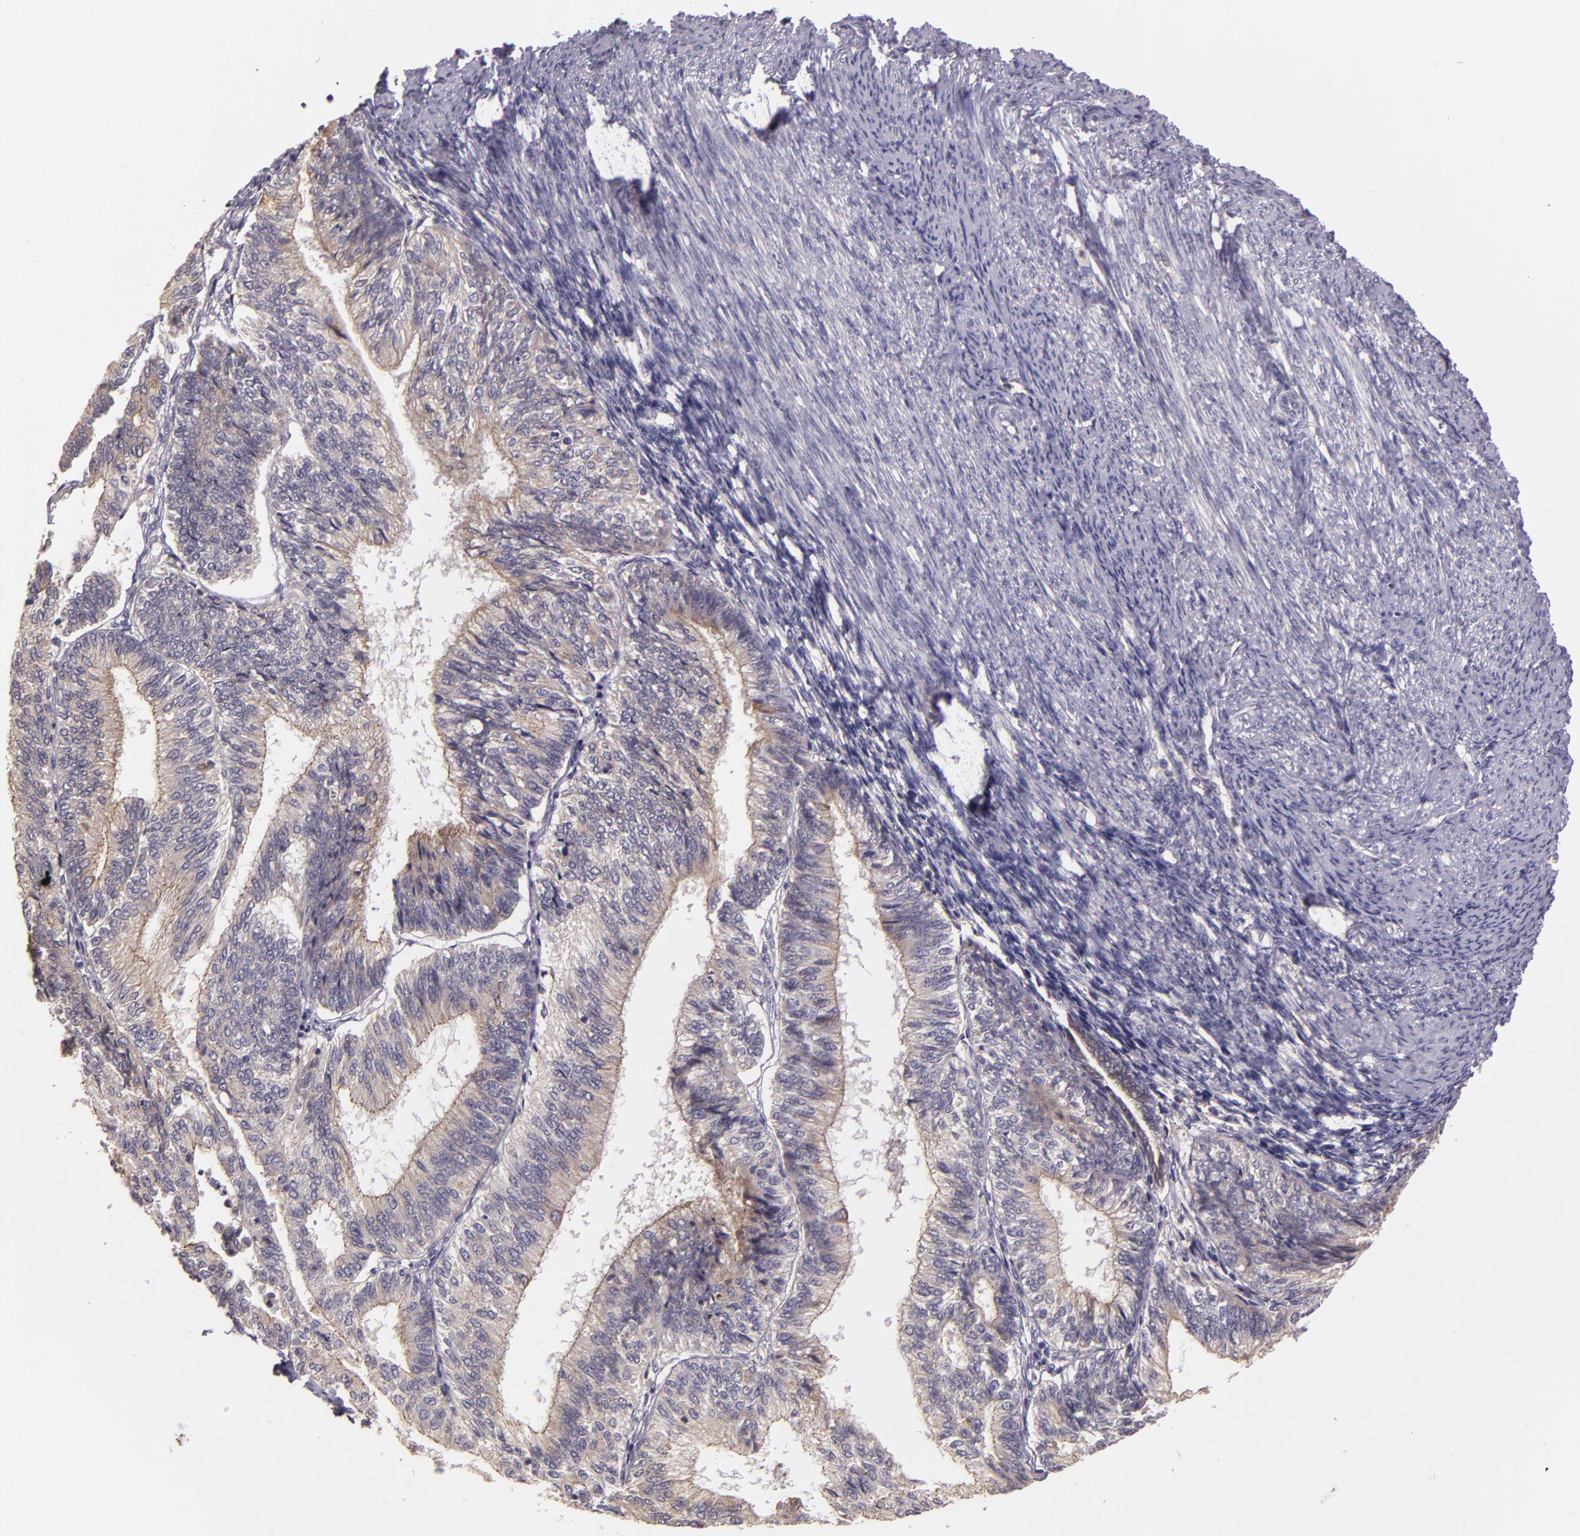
{"staining": {"intensity": "weak", "quantity": "<25%", "location": "cytoplasmic/membranous"}, "tissue": "endometrial cancer", "cell_type": "Tumor cells", "image_type": "cancer", "snomed": [{"axis": "morphology", "description": "Adenocarcinoma, NOS"}, {"axis": "topography", "description": "Endometrium"}], "caption": "This is an immunohistochemistry (IHC) micrograph of human endometrial adenocarcinoma. There is no expression in tumor cells.", "gene": "ARMH4", "patient": {"sex": "female", "age": 55}}